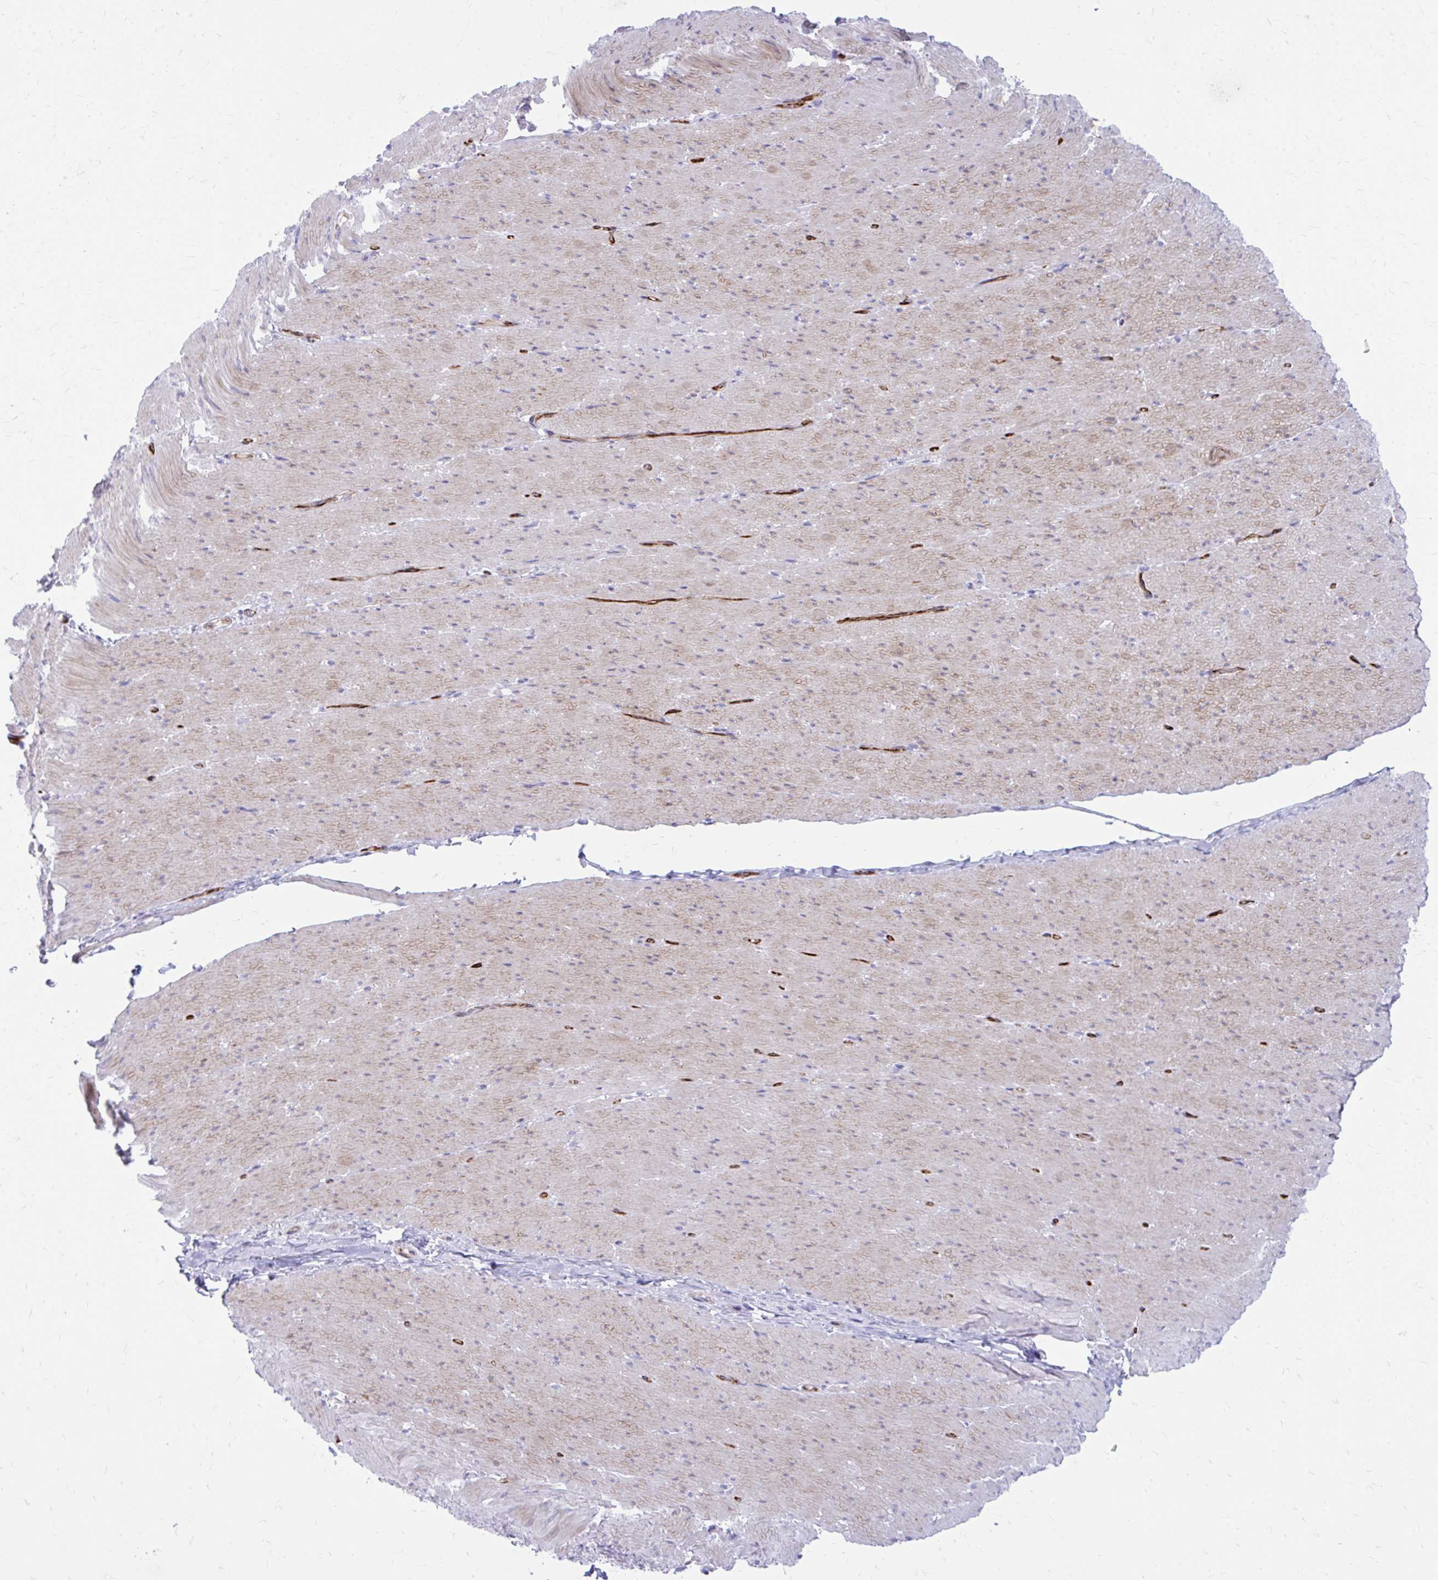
{"staining": {"intensity": "weak", "quantity": "25%-75%", "location": "cytoplasmic/membranous"}, "tissue": "smooth muscle", "cell_type": "Smooth muscle cells", "image_type": "normal", "snomed": [{"axis": "morphology", "description": "Normal tissue, NOS"}, {"axis": "topography", "description": "Smooth muscle"}, {"axis": "topography", "description": "Rectum"}], "caption": "Protein staining of unremarkable smooth muscle shows weak cytoplasmic/membranous expression in approximately 25%-75% of smooth muscle cells. (DAB IHC with brightfield microscopy, high magnification).", "gene": "ENSG00000285953", "patient": {"sex": "male", "age": 53}}